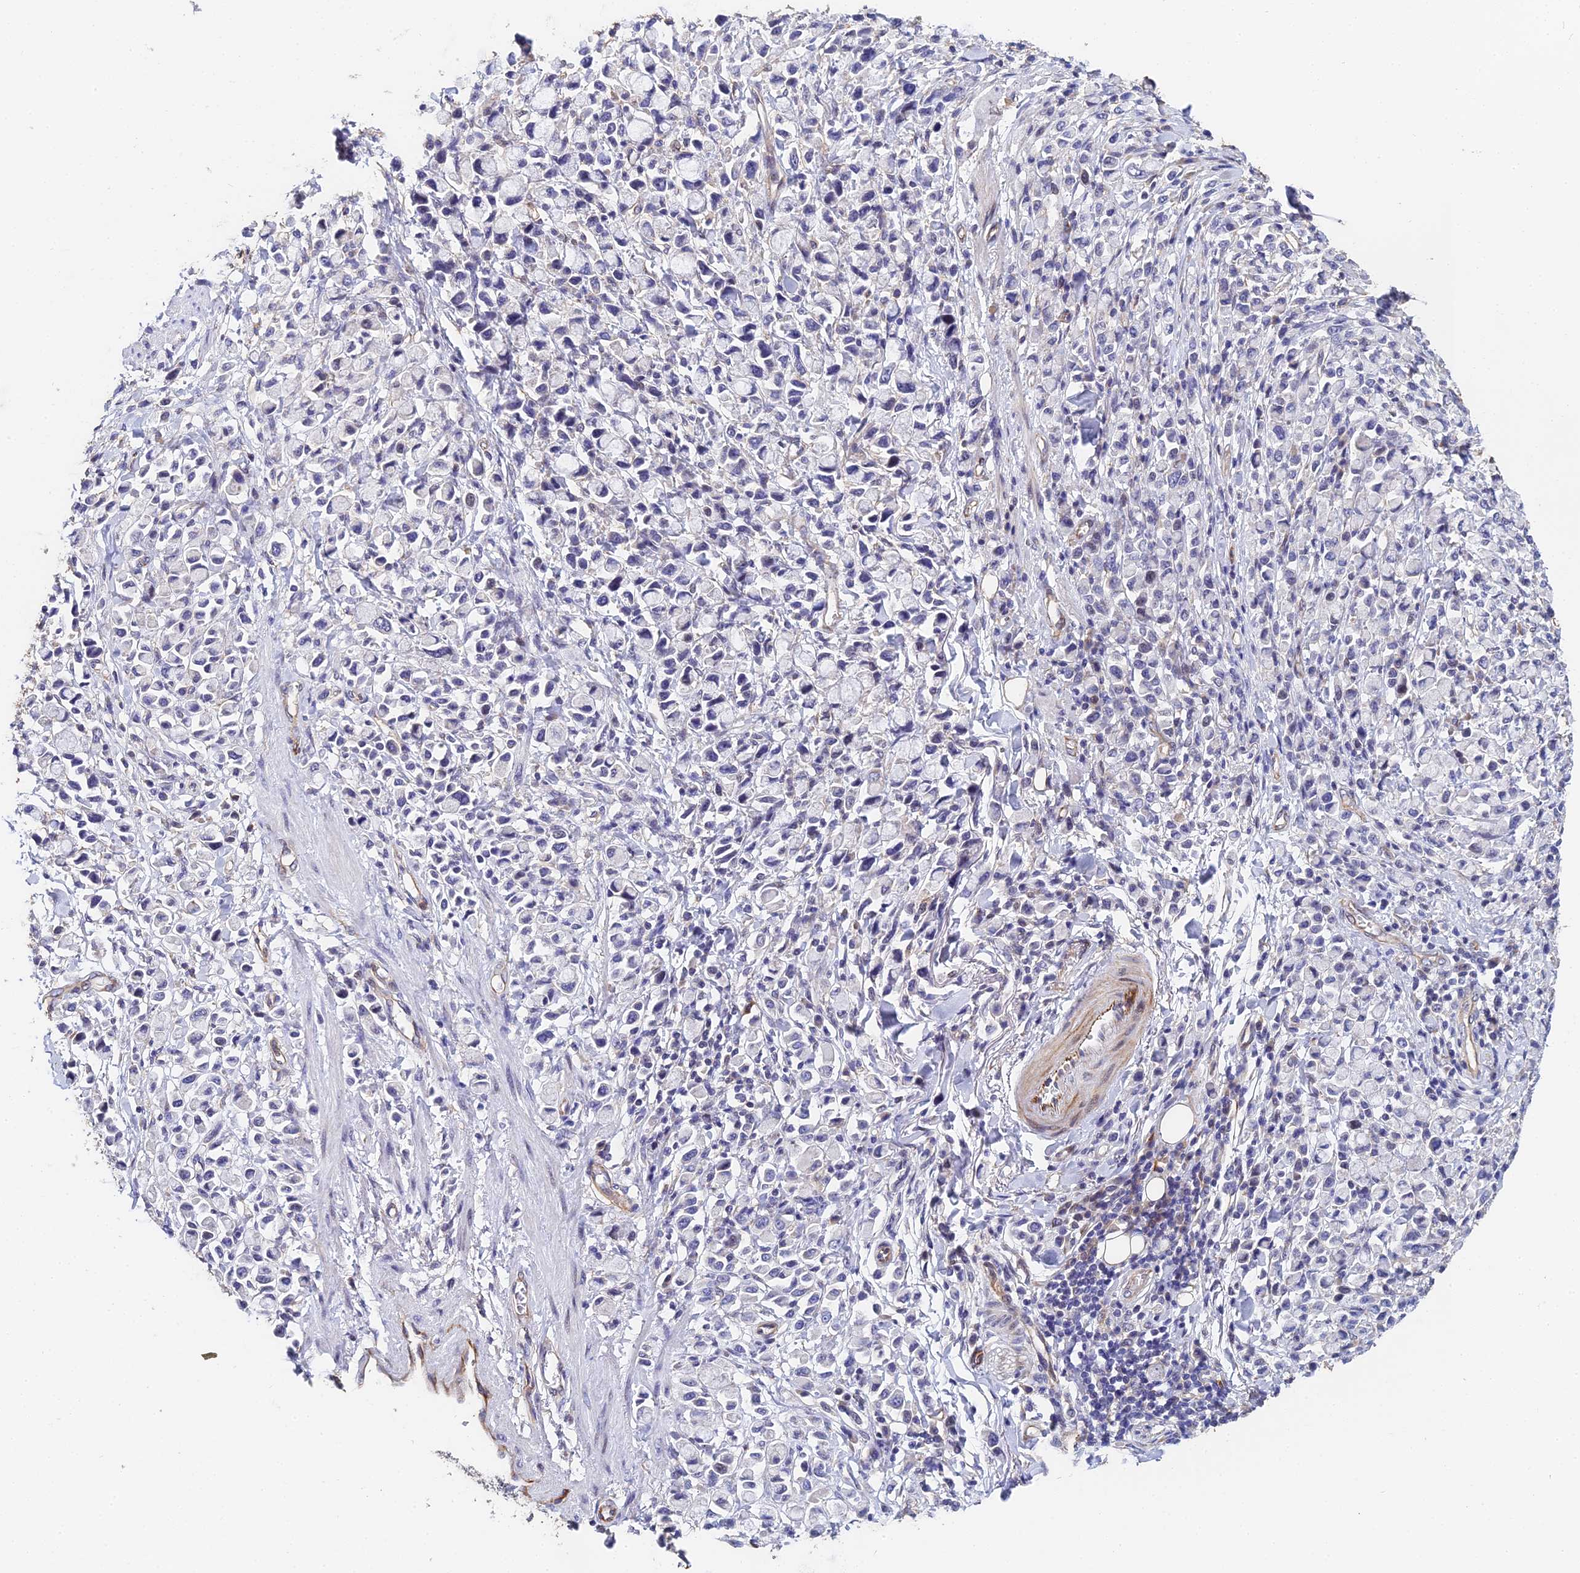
{"staining": {"intensity": "negative", "quantity": "none", "location": "none"}, "tissue": "stomach cancer", "cell_type": "Tumor cells", "image_type": "cancer", "snomed": [{"axis": "morphology", "description": "Adenocarcinoma, NOS"}, {"axis": "topography", "description": "Stomach"}], "caption": "DAB (3,3'-diaminobenzidine) immunohistochemical staining of stomach adenocarcinoma exhibits no significant expression in tumor cells.", "gene": "ENSG00000268674", "patient": {"sex": "female", "age": 81}}